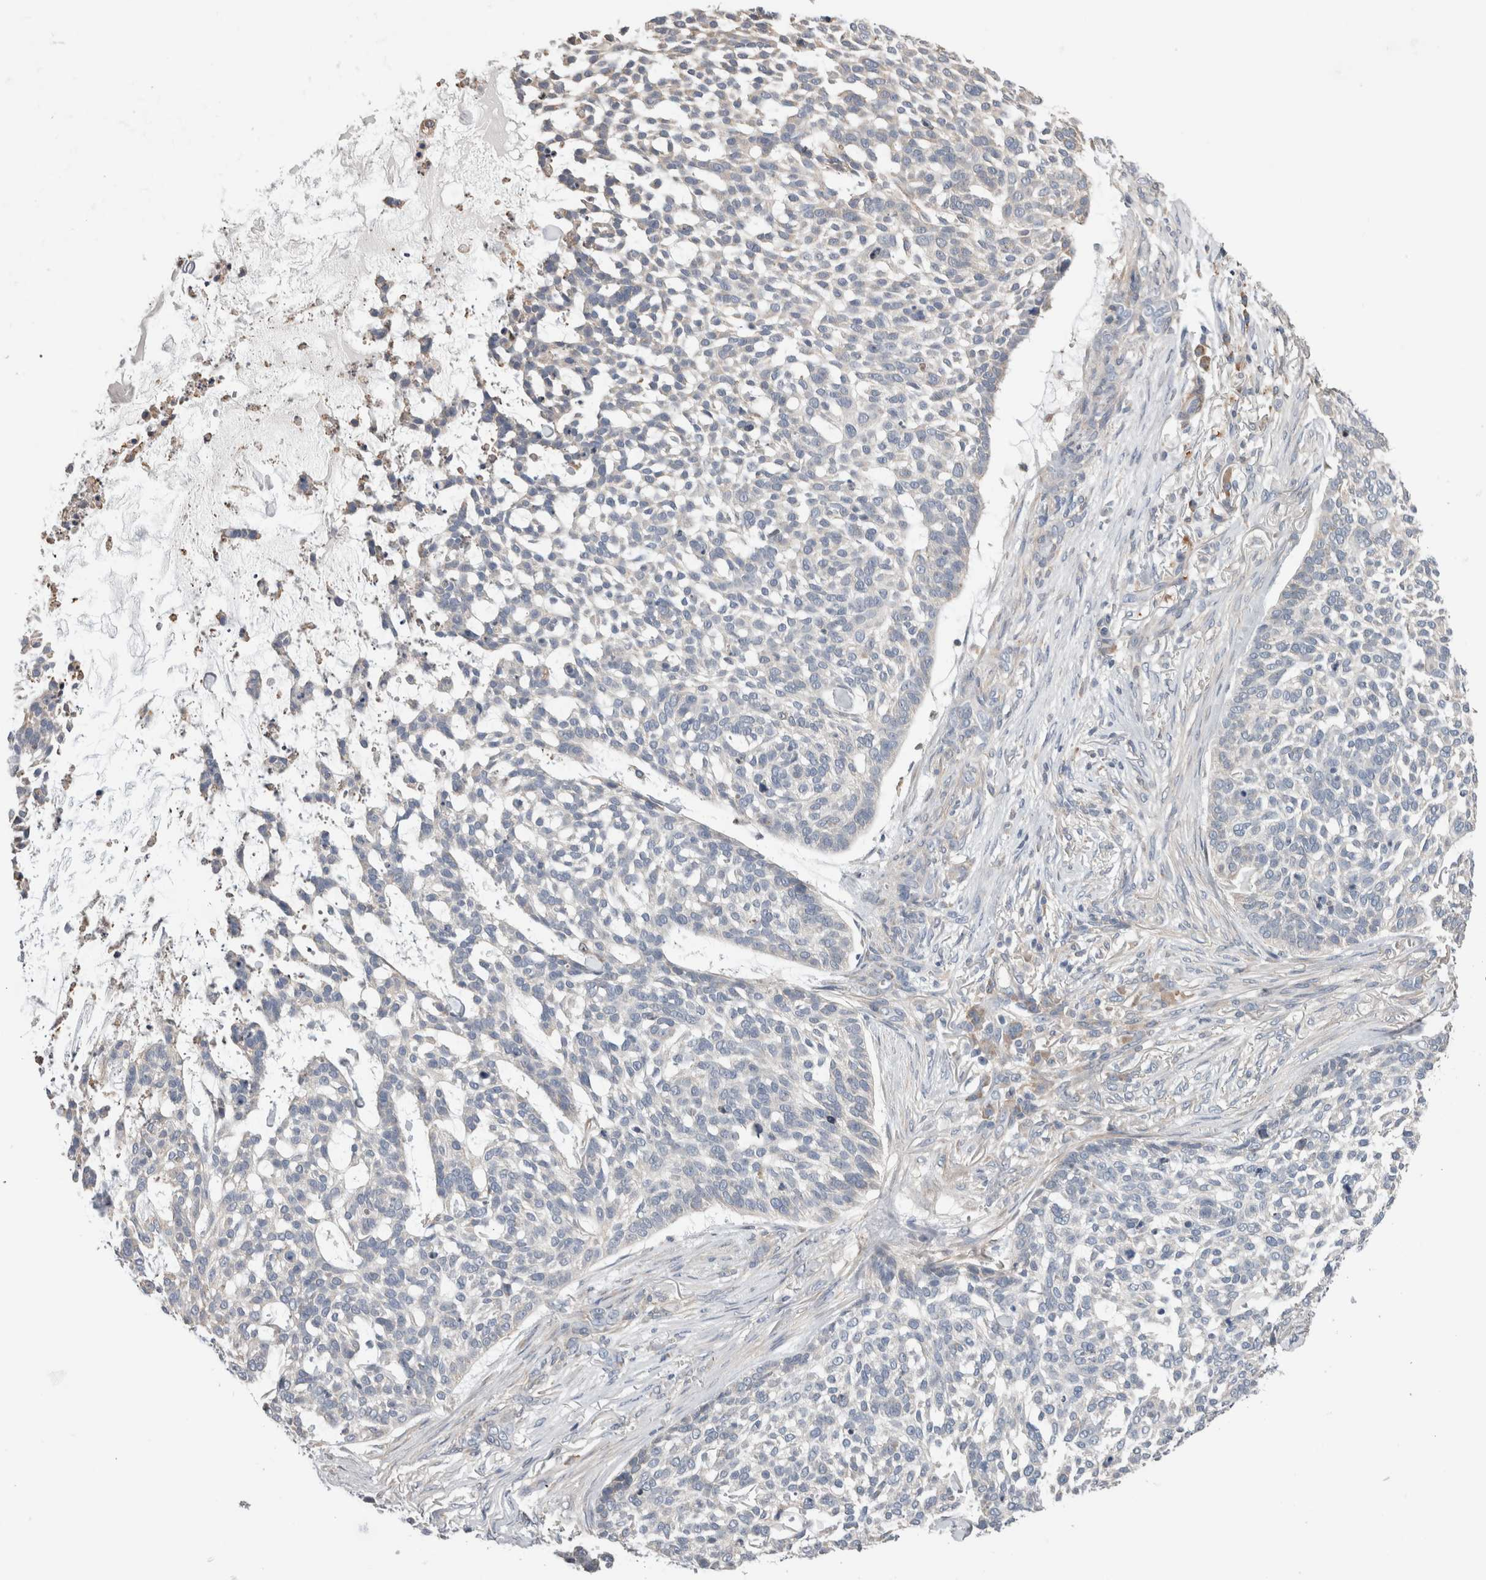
{"staining": {"intensity": "negative", "quantity": "none", "location": "none"}, "tissue": "skin cancer", "cell_type": "Tumor cells", "image_type": "cancer", "snomed": [{"axis": "morphology", "description": "Basal cell carcinoma"}, {"axis": "topography", "description": "Skin"}], "caption": "High power microscopy histopathology image of an immunohistochemistry micrograph of skin basal cell carcinoma, revealing no significant staining in tumor cells.", "gene": "SMAP2", "patient": {"sex": "female", "age": 64}}